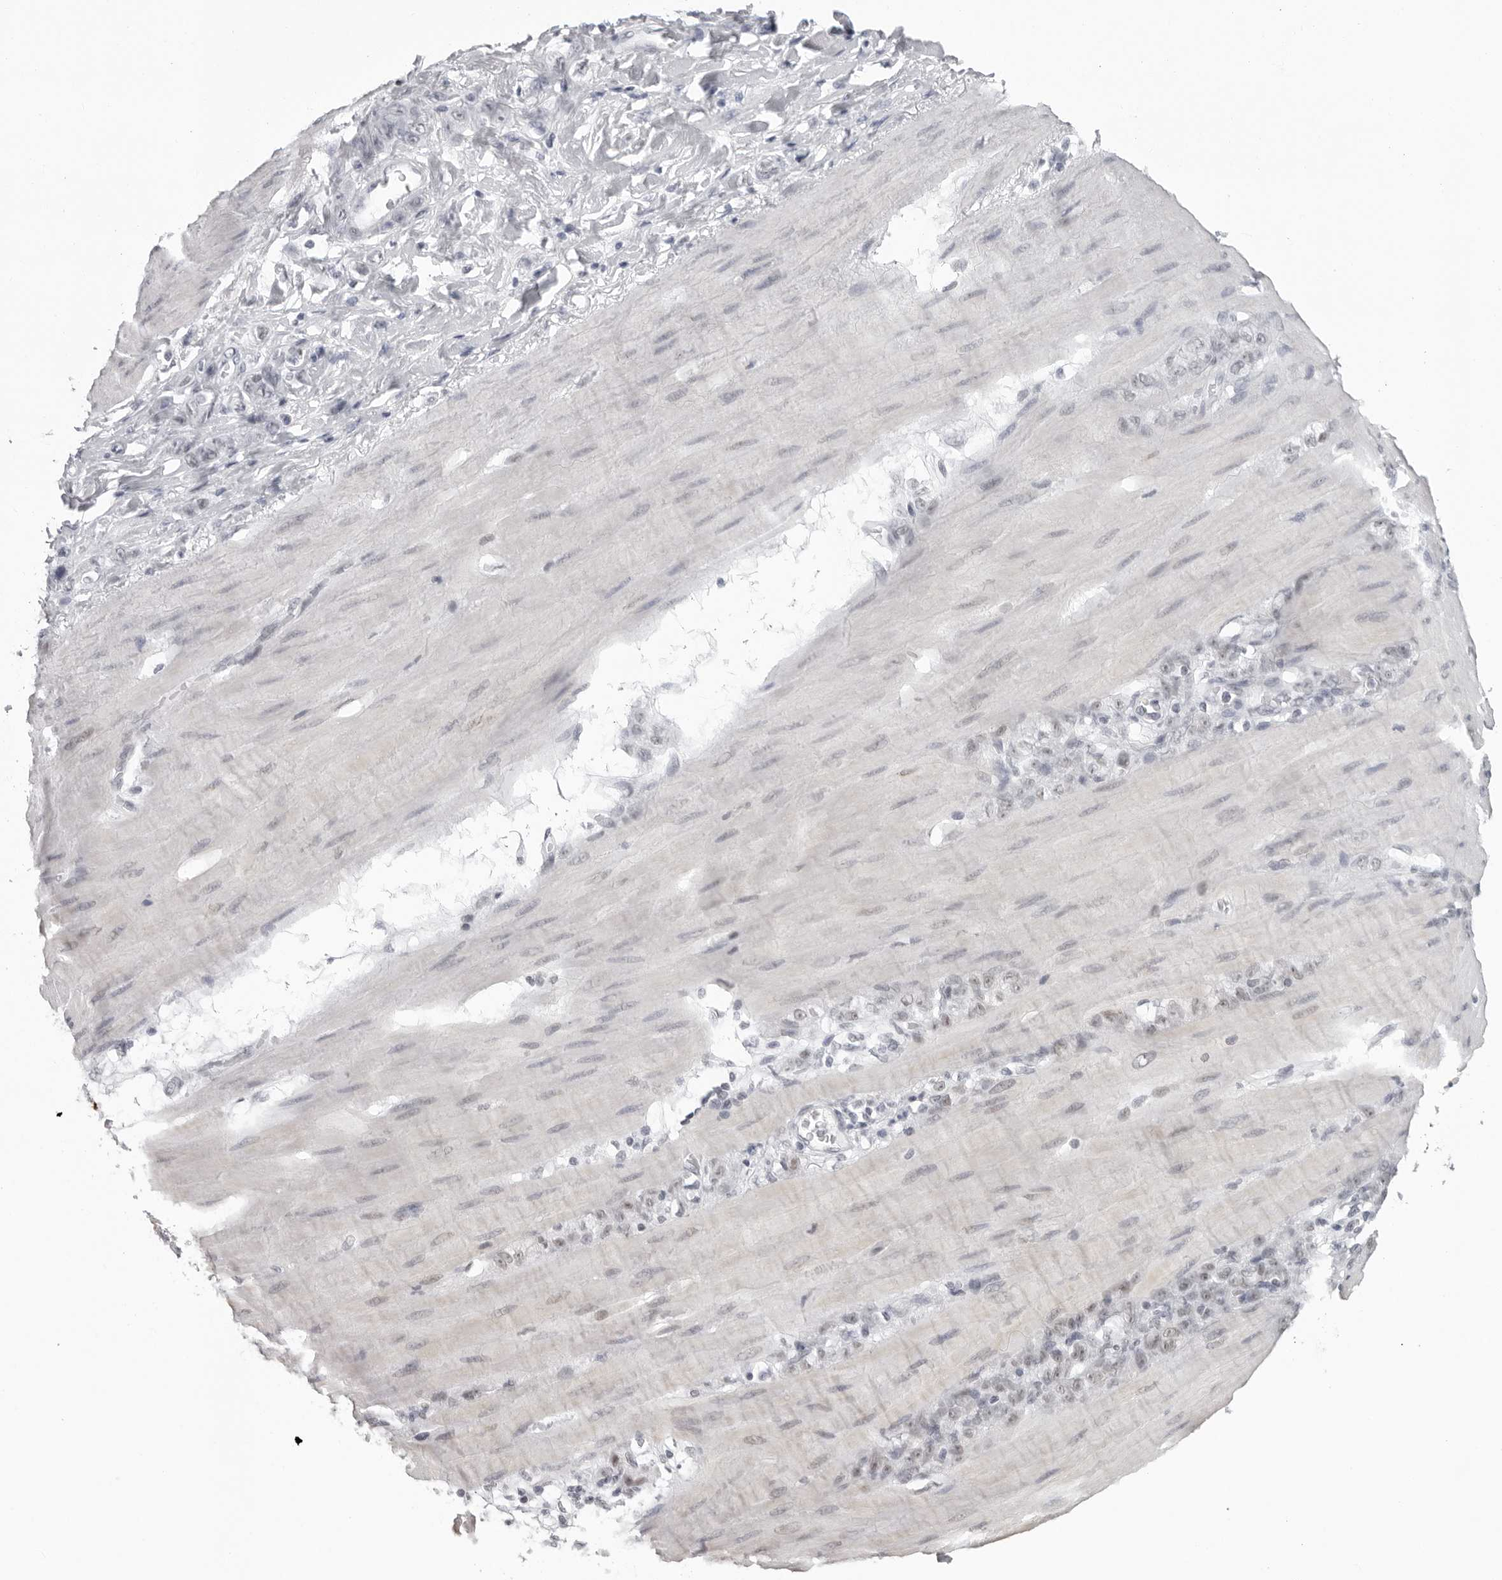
{"staining": {"intensity": "negative", "quantity": "none", "location": "none"}, "tissue": "stomach cancer", "cell_type": "Tumor cells", "image_type": "cancer", "snomed": [{"axis": "morphology", "description": "Adenocarcinoma, NOS"}, {"axis": "topography", "description": "Stomach"}], "caption": "DAB immunohistochemical staining of stomach cancer demonstrates no significant expression in tumor cells.", "gene": "ESPN", "patient": {"sex": "male", "age": 82}}